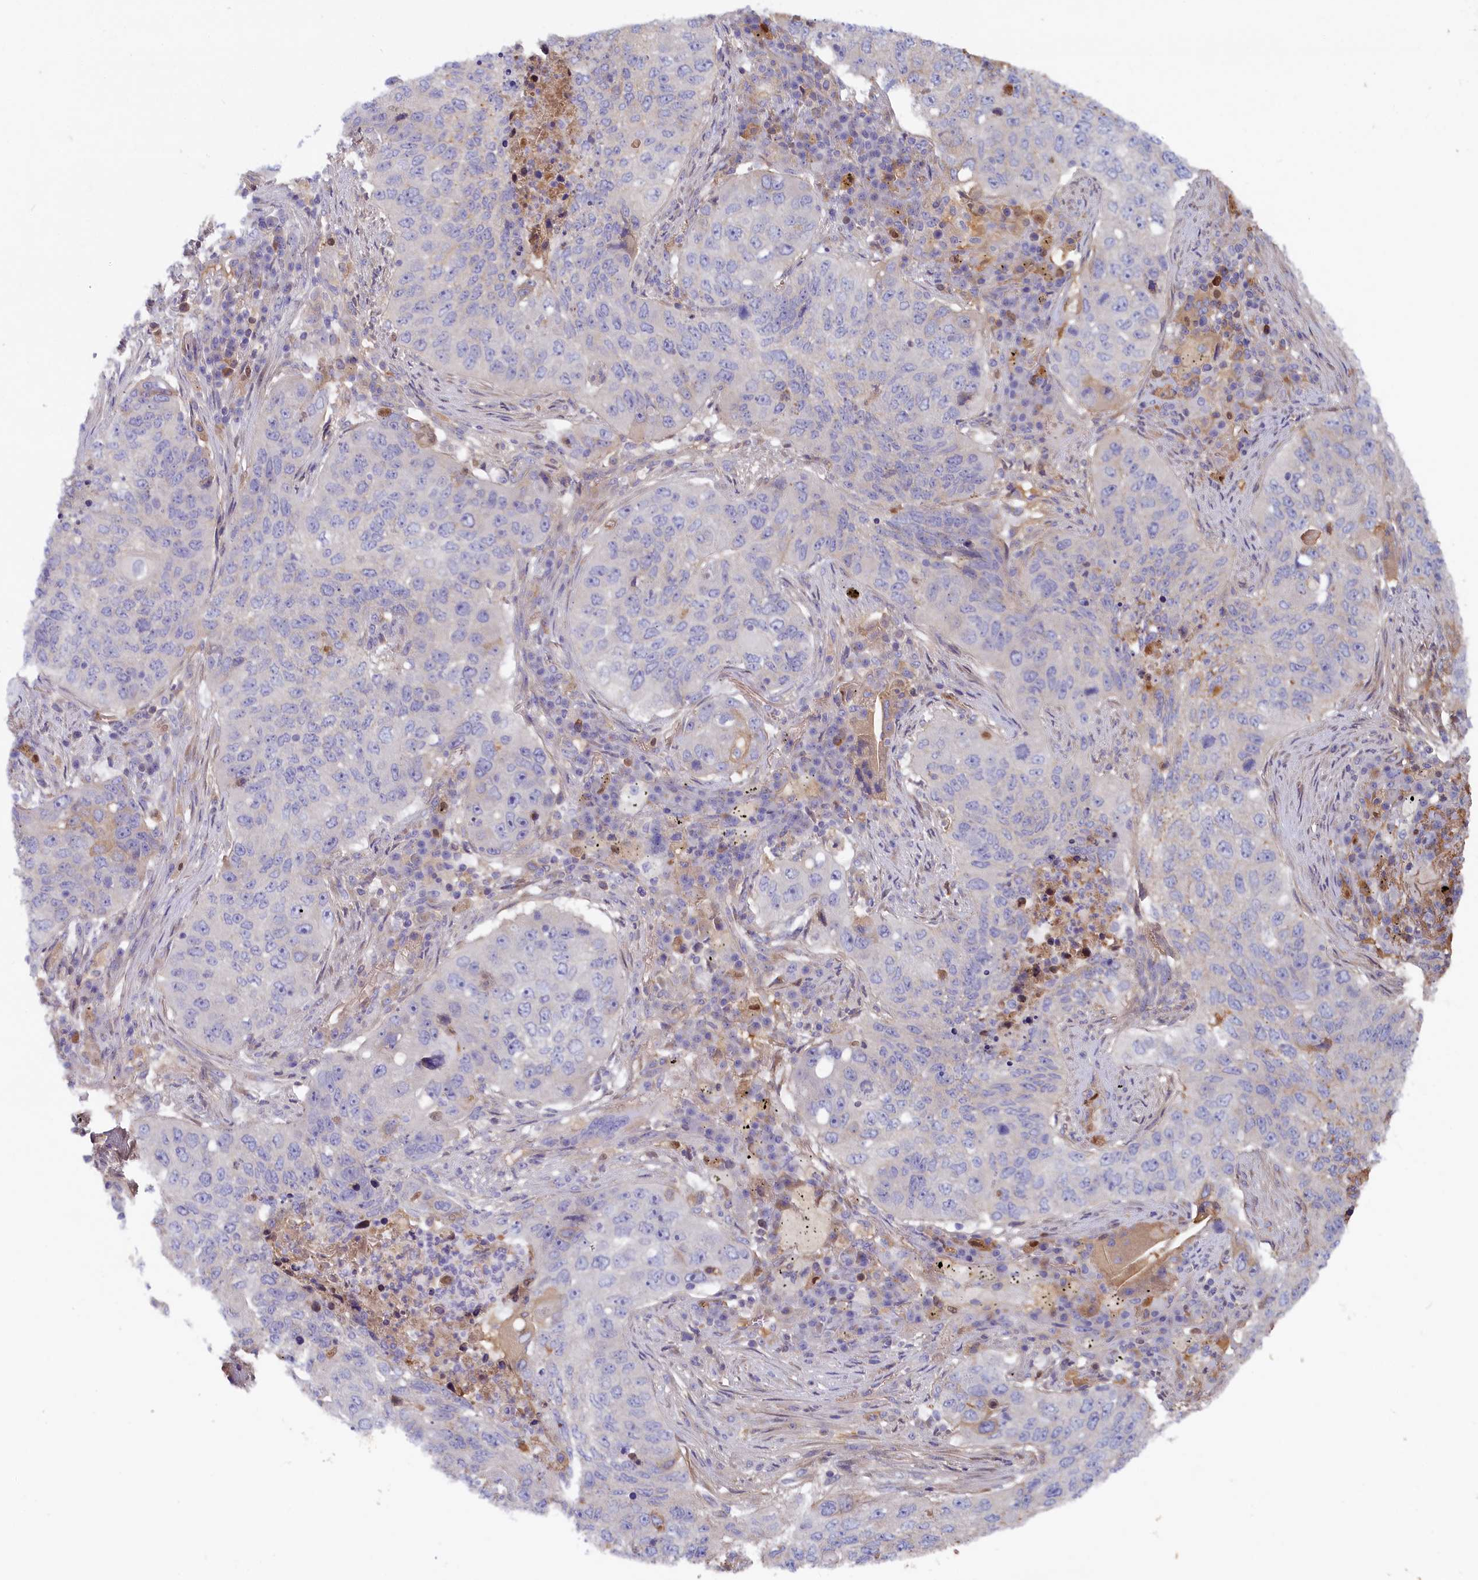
{"staining": {"intensity": "negative", "quantity": "none", "location": "none"}, "tissue": "lung cancer", "cell_type": "Tumor cells", "image_type": "cancer", "snomed": [{"axis": "morphology", "description": "Squamous cell carcinoma, NOS"}, {"axis": "topography", "description": "Lung"}], "caption": "Protein analysis of lung squamous cell carcinoma displays no significant expression in tumor cells.", "gene": "STX16", "patient": {"sex": "female", "age": 63}}